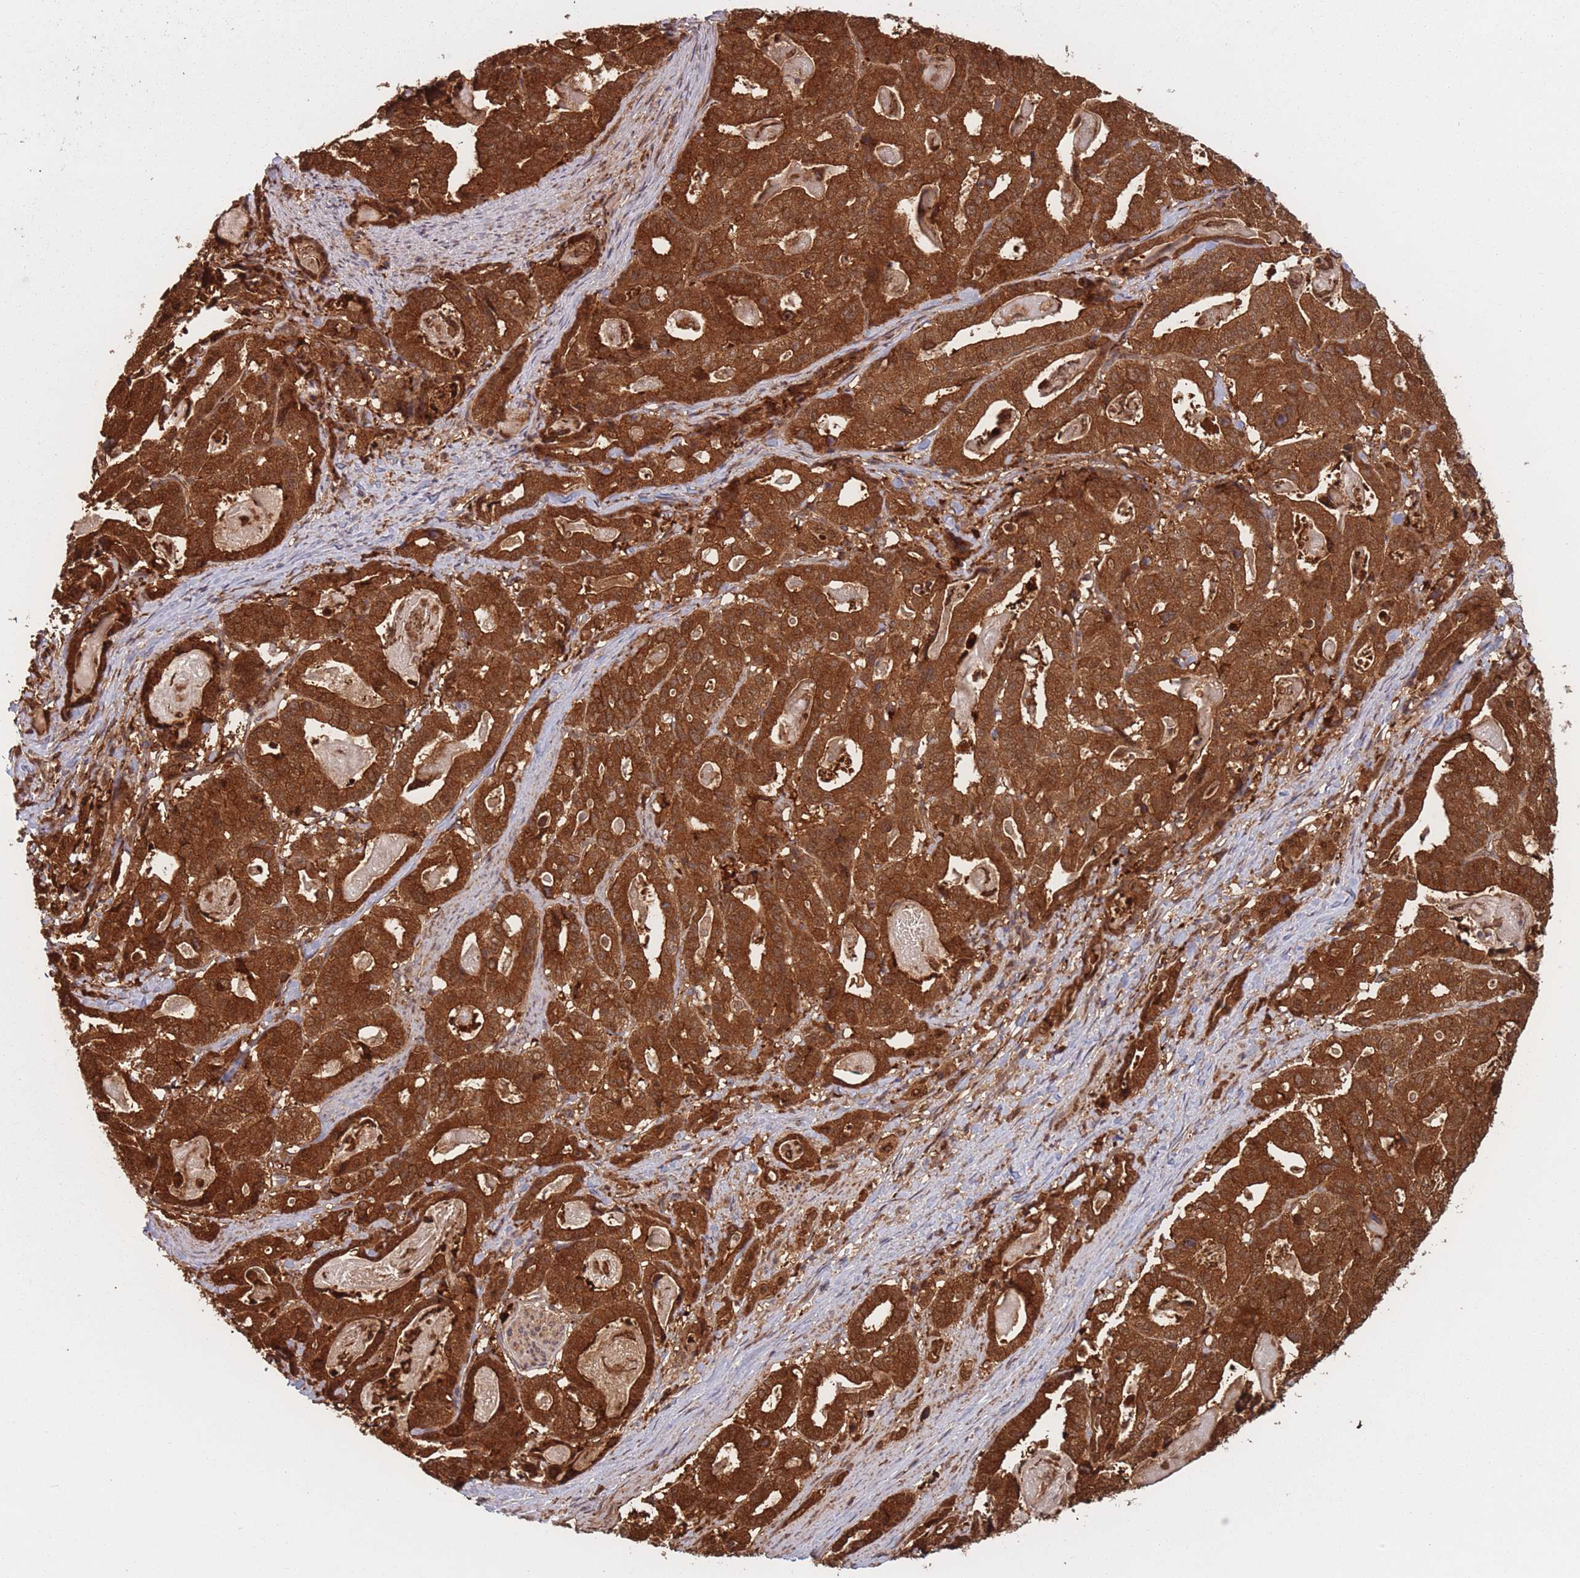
{"staining": {"intensity": "strong", "quantity": ">75%", "location": "cytoplasmic/membranous"}, "tissue": "stomach cancer", "cell_type": "Tumor cells", "image_type": "cancer", "snomed": [{"axis": "morphology", "description": "Adenocarcinoma, NOS"}, {"axis": "topography", "description": "Stomach"}], "caption": "Immunohistochemistry (IHC) of stomach cancer (adenocarcinoma) shows high levels of strong cytoplasmic/membranous positivity in approximately >75% of tumor cells. Immunohistochemistry (IHC) stains the protein in brown and the nuclei are stained blue.", "gene": "PODXL2", "patient": {"sex": "male", "age": 48}}